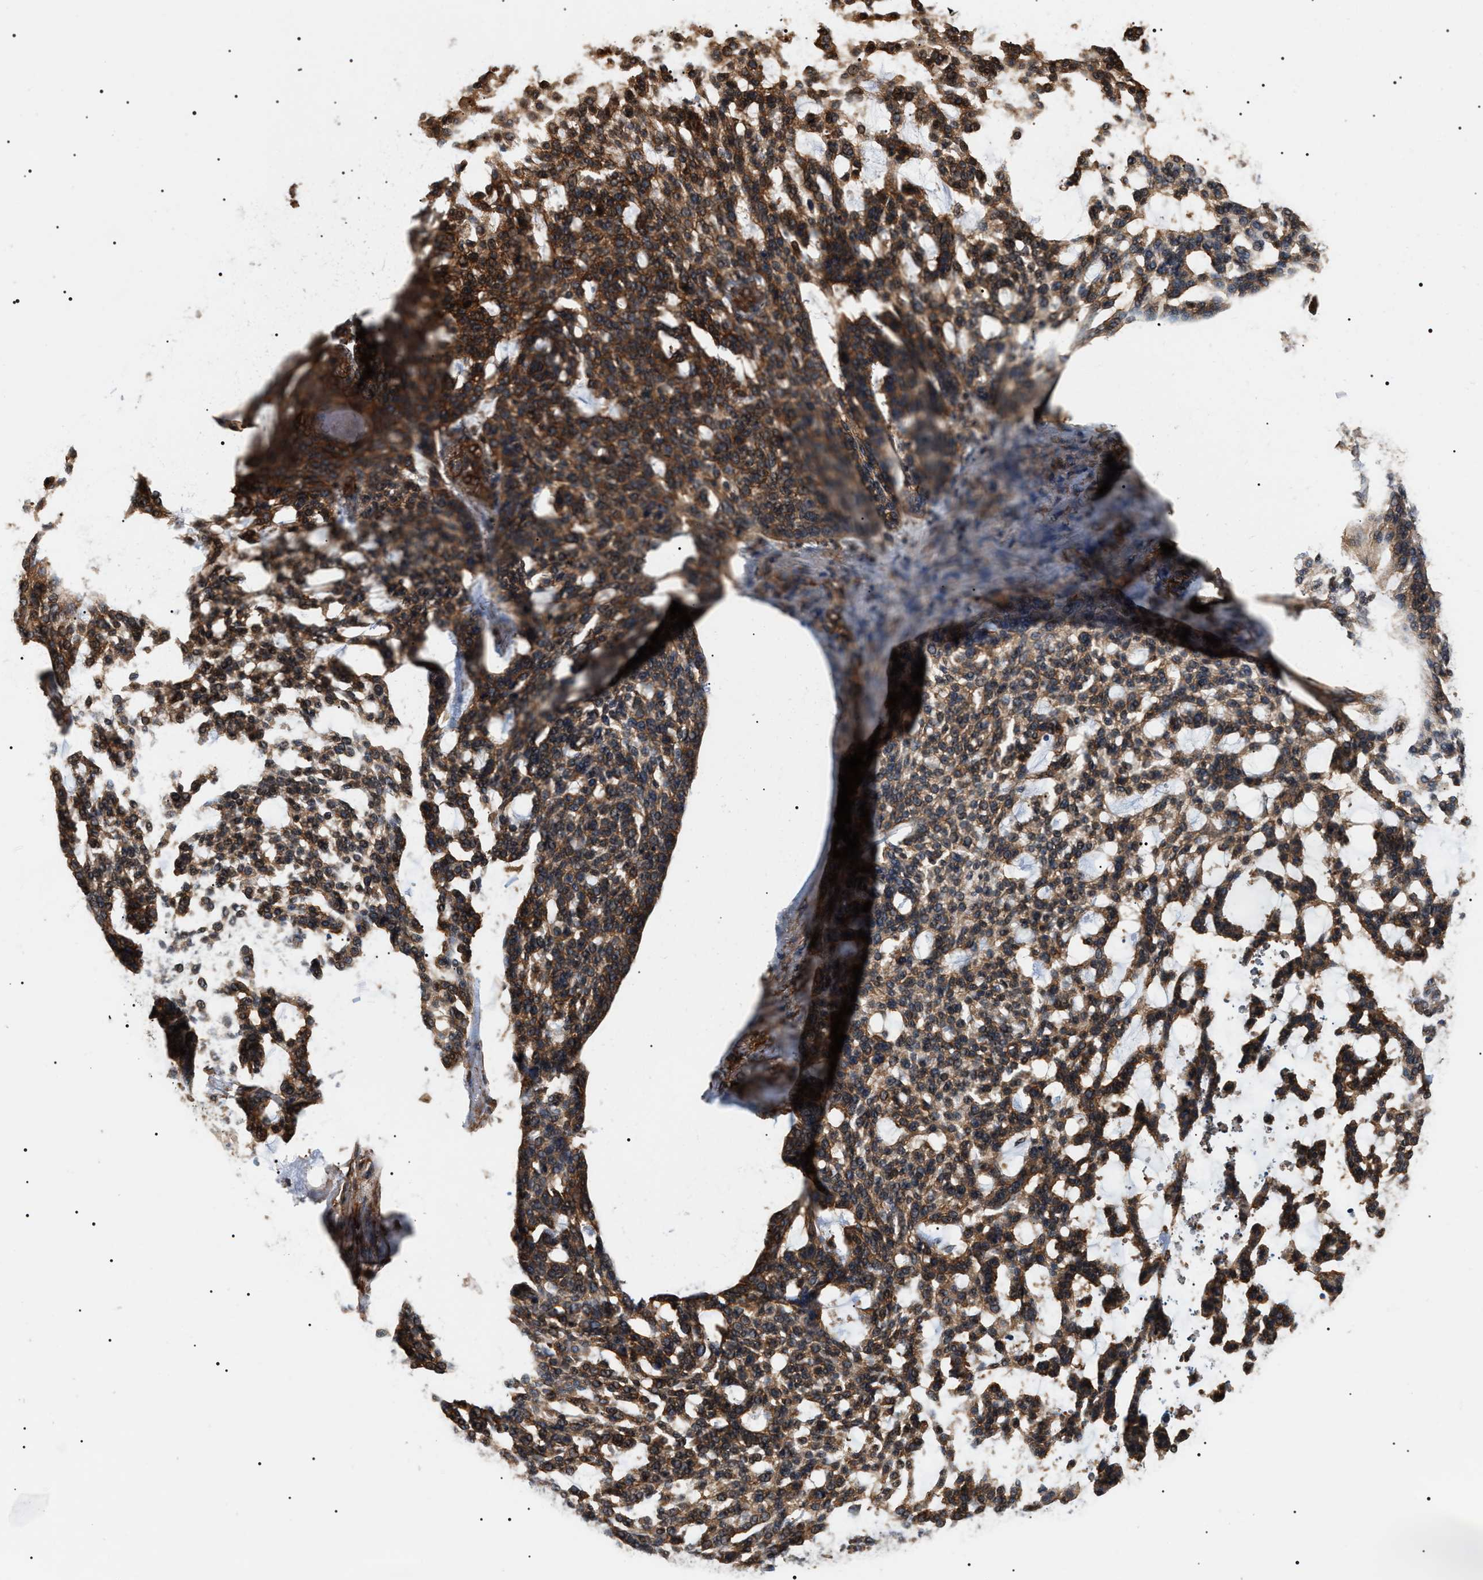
{"staining": {"intensity": "moderate", "quantity": ">75%", "location": "cytoplasmic/membranous"}, "tissue": "skin cancer", "cell_type": "Tumor cells", "image_type": "cancer", "snomed": [{"axis": "morphology", "description": "Basal cell carcinoma"}, {"axis": "topography", "description": "Skin"}], "caption": "This is a micrograph of immunohistochemistry staining of basal cell carcinoma (skin), which shows moderate positivity in the cytoplasmic/membranous of tumor cells.", "gene": "SH3GLB2", "patient": {"sex": "female", "age": 64}}